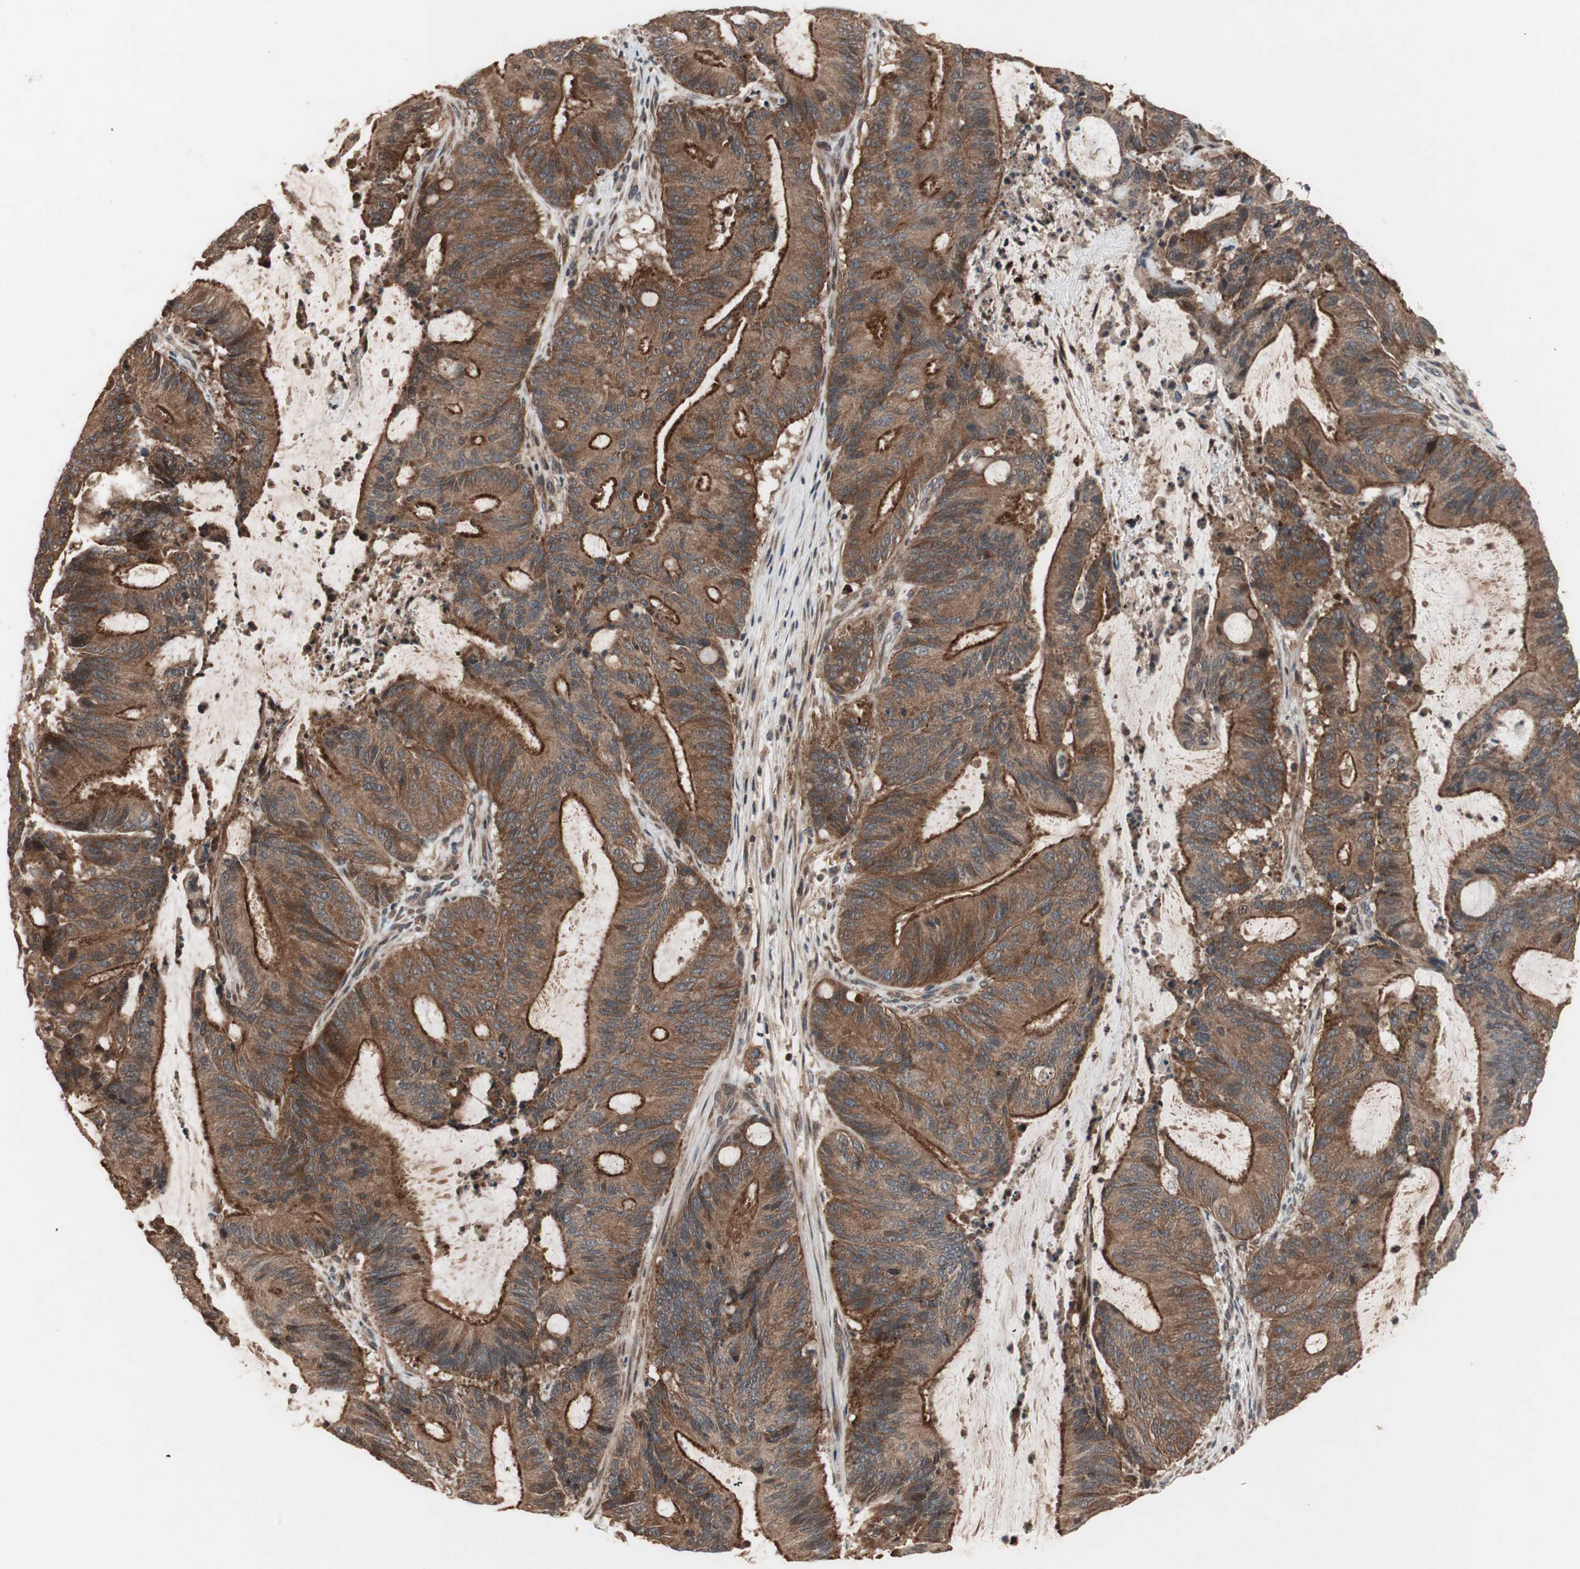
{"staining": {"intensity": "strong", "quantity": ">75%", "location": "cytoplasmic/membranous"}, "tissue": "liver cancer", "cell_type": "Tumor cells", "image_type": "cancer", "snomed": [{"axis": "morphology", "description": "Cholangiocarcinoma"}, {"axis": "topography", "description": "Liver"}], "caption": "A brown stain labels strong cytoplasmic/membranous expression of a protein in liver cholangiocarcinoma tumor cells.", "gene": "NF2", "patient": {"sex": "female", "age": 73}}